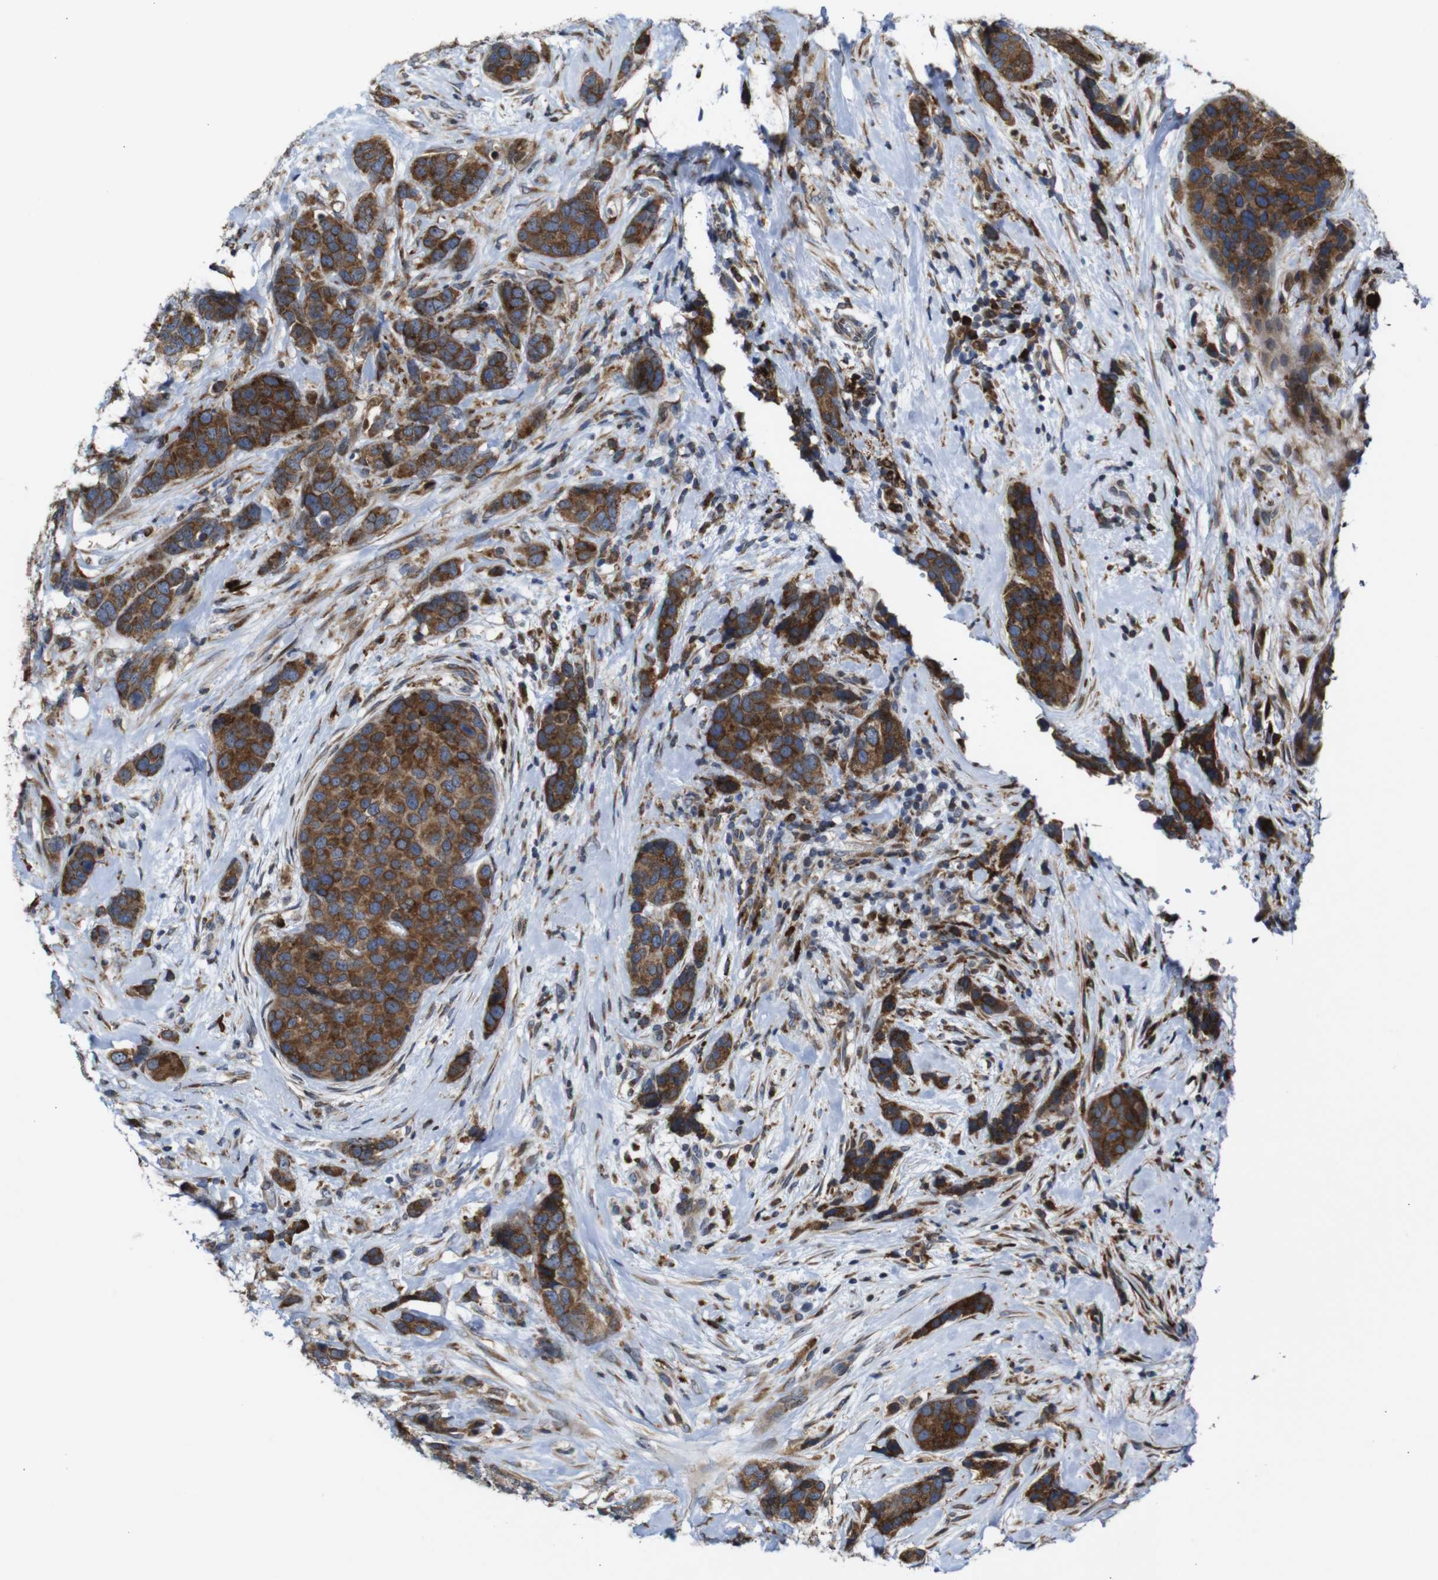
{"staining": {"intensity": "strong", "quantity": ">75%", "location": "cytoplasmic/membranous"}, "tissue": "breast cancer", "cell_type": "Tumor cells", "image_type": "cancer", "snomed": [{"axis": "morphology", "description": "Lobular carcinoma"}, {"axis": "topography", "description": "Breast"}], "caption": "A brown stain highlights strong cytoplasmic/membranous positivity of a protein in breast cancer (lobular carcinoma) tumor cells. The protein of interest is stained brown, and the nuclei are stained in blue (DAB IHC with brightfield microscopy, high magnification).", "gene": "PTPN1", "patient": {"sex": "female", "age": 59}}